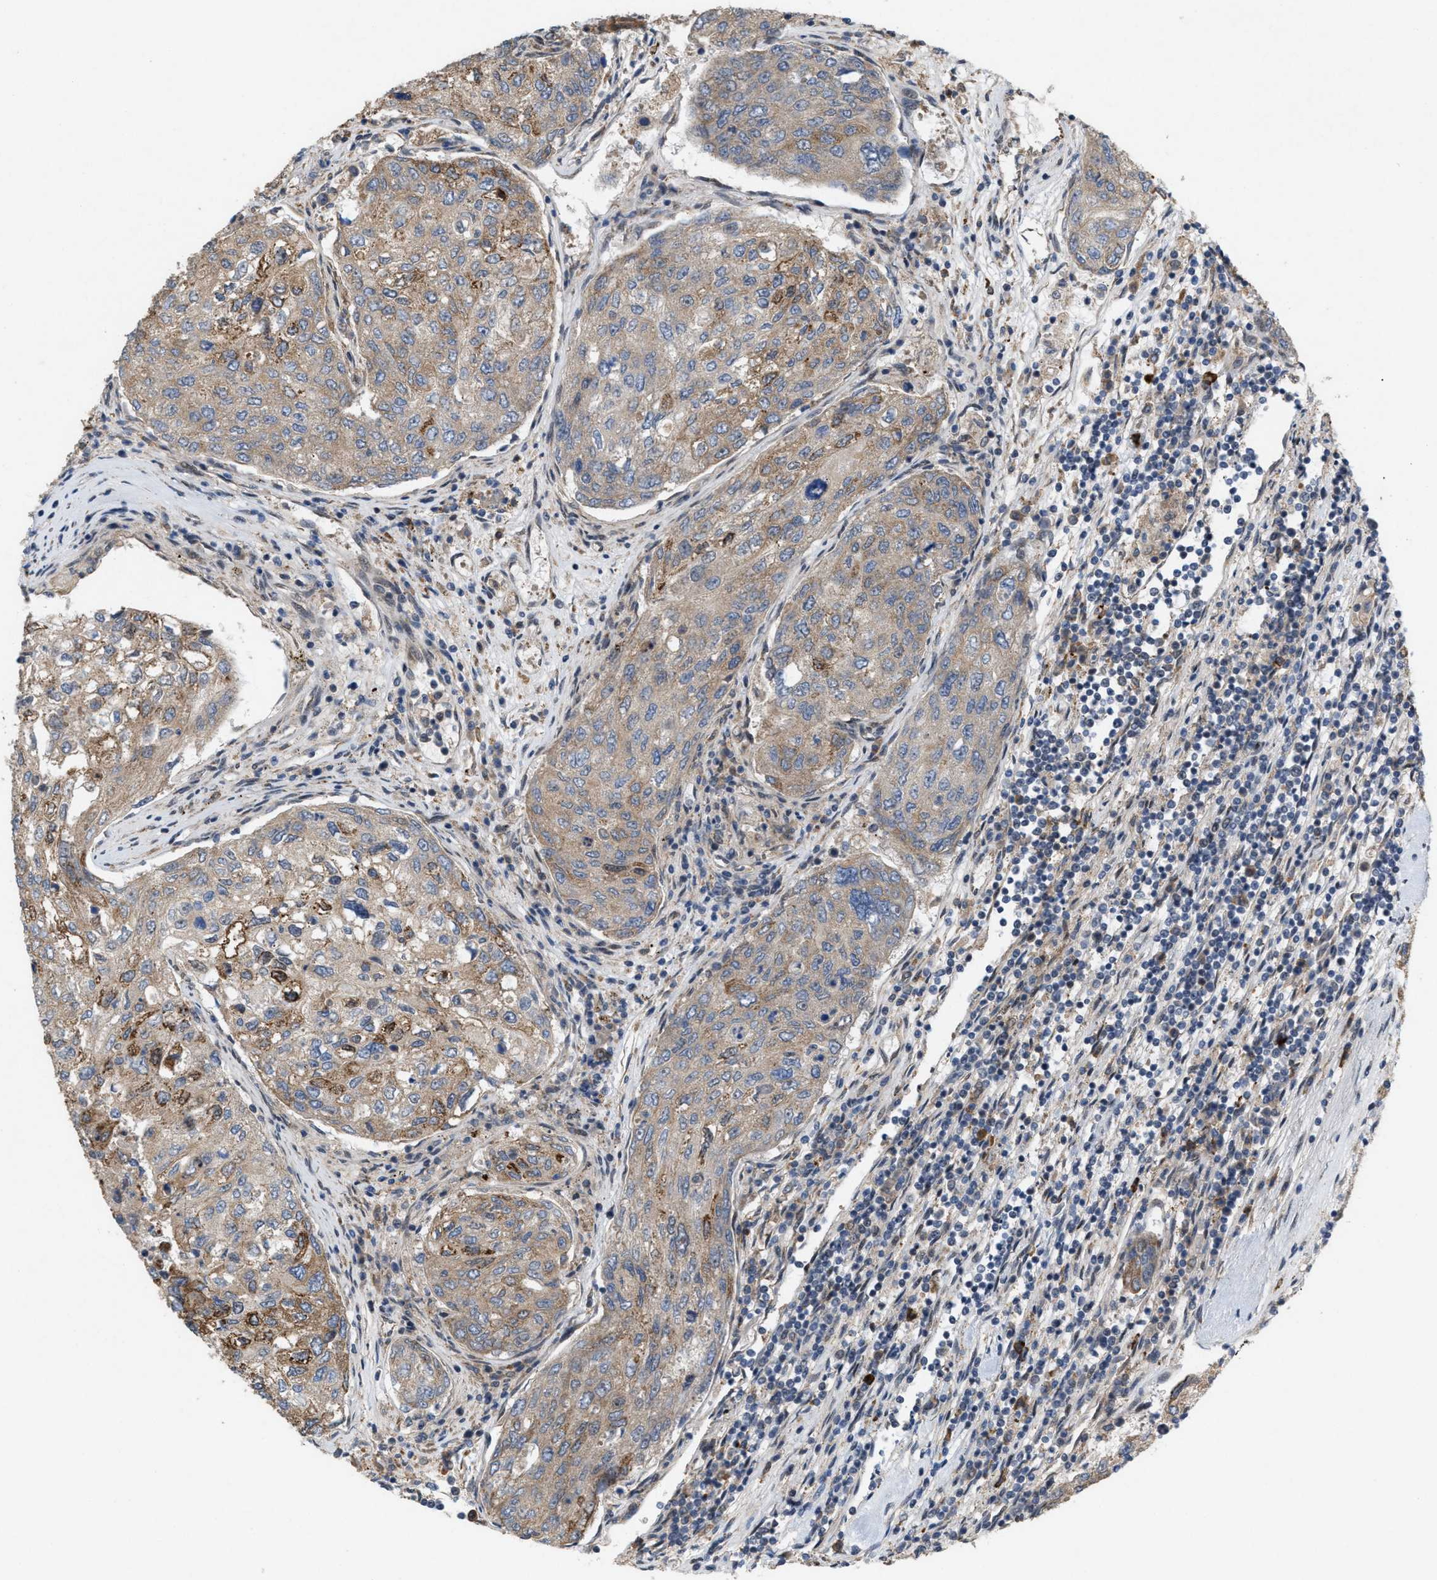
{"staining": {"intensity": "weak", "quantity": ">75%", "location": "cytoplasmic/membranous"}, "tissue": "urothelial cancer", "cell_type": "Tumor cells", "image_type": "cancer", "snomed": [{"axis": "morphology", "description": "Urothelial carcinoma, High grade"}, {"axis": "topography", "description": "Lymph node"}, {"axis": "topography", "description": "Urinary bladder"}], "caption": "Protein expression analysis of human urothelial carcinoma (high-grade) reveals weak cytoplasmic/membranous staining in about >75% of tumor cells.", "gene": "MFSD6", "patient": {"sex": "male", "age": 51}}